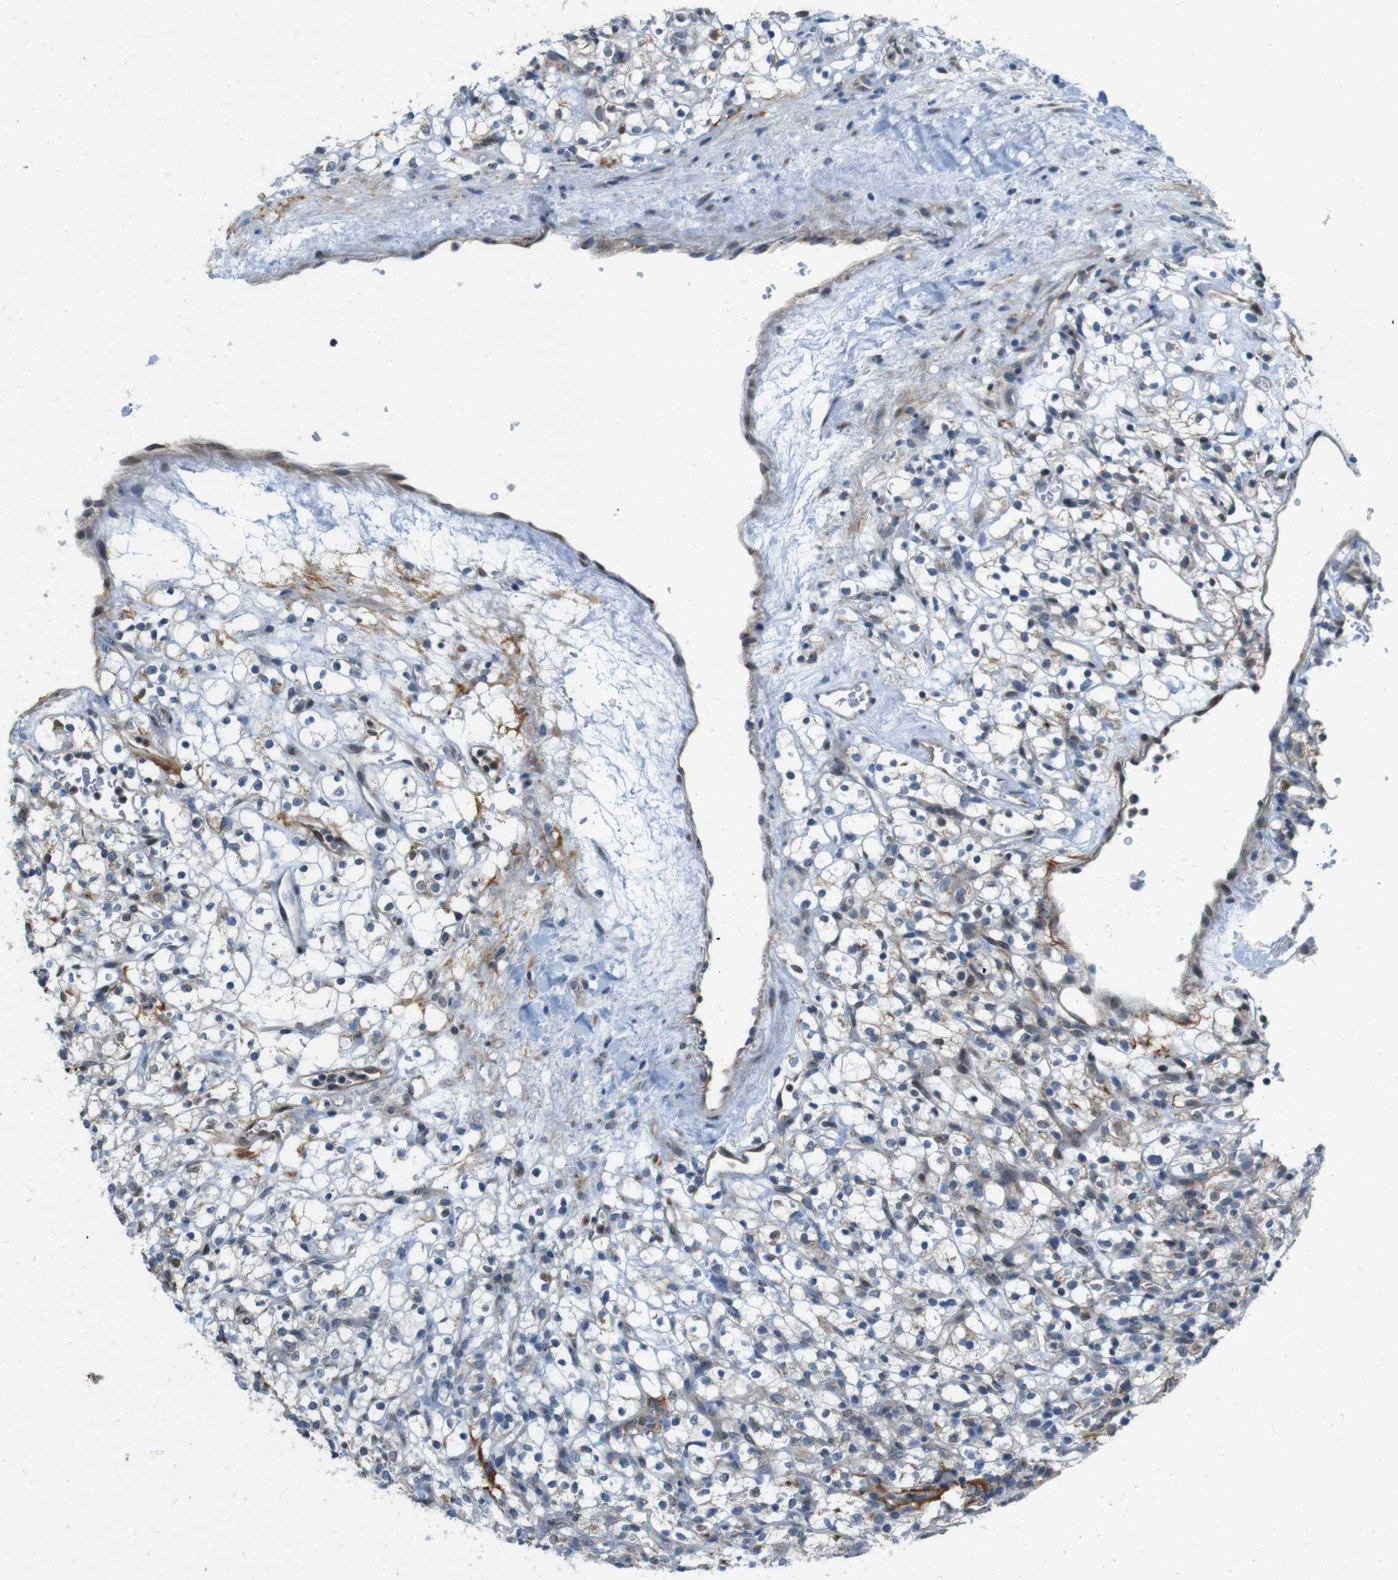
{"staining": {"intensity": "negative", "quantity": "none", "location": "none"}, "tissue": "renal cancer", "cell_type": "Tumor cells", "image_type": "cancer", "snomed": [{"axis": "morphology", "description": "Normal tissue, NOS"}, {"axis": "morphology", "description": "Adenocarcinoma, NOS"}, {"axis": "topography", "description": "Kidney"}], "caption": "There is no significant staining in tumor cells of renal cancer (adenocarcinoma). (DAB immunohistochemistry (IHC) visualized using brightfield microscopy, high magnification).", "gene": "SKI", "patient": {"sex": "female", "age": 72}}